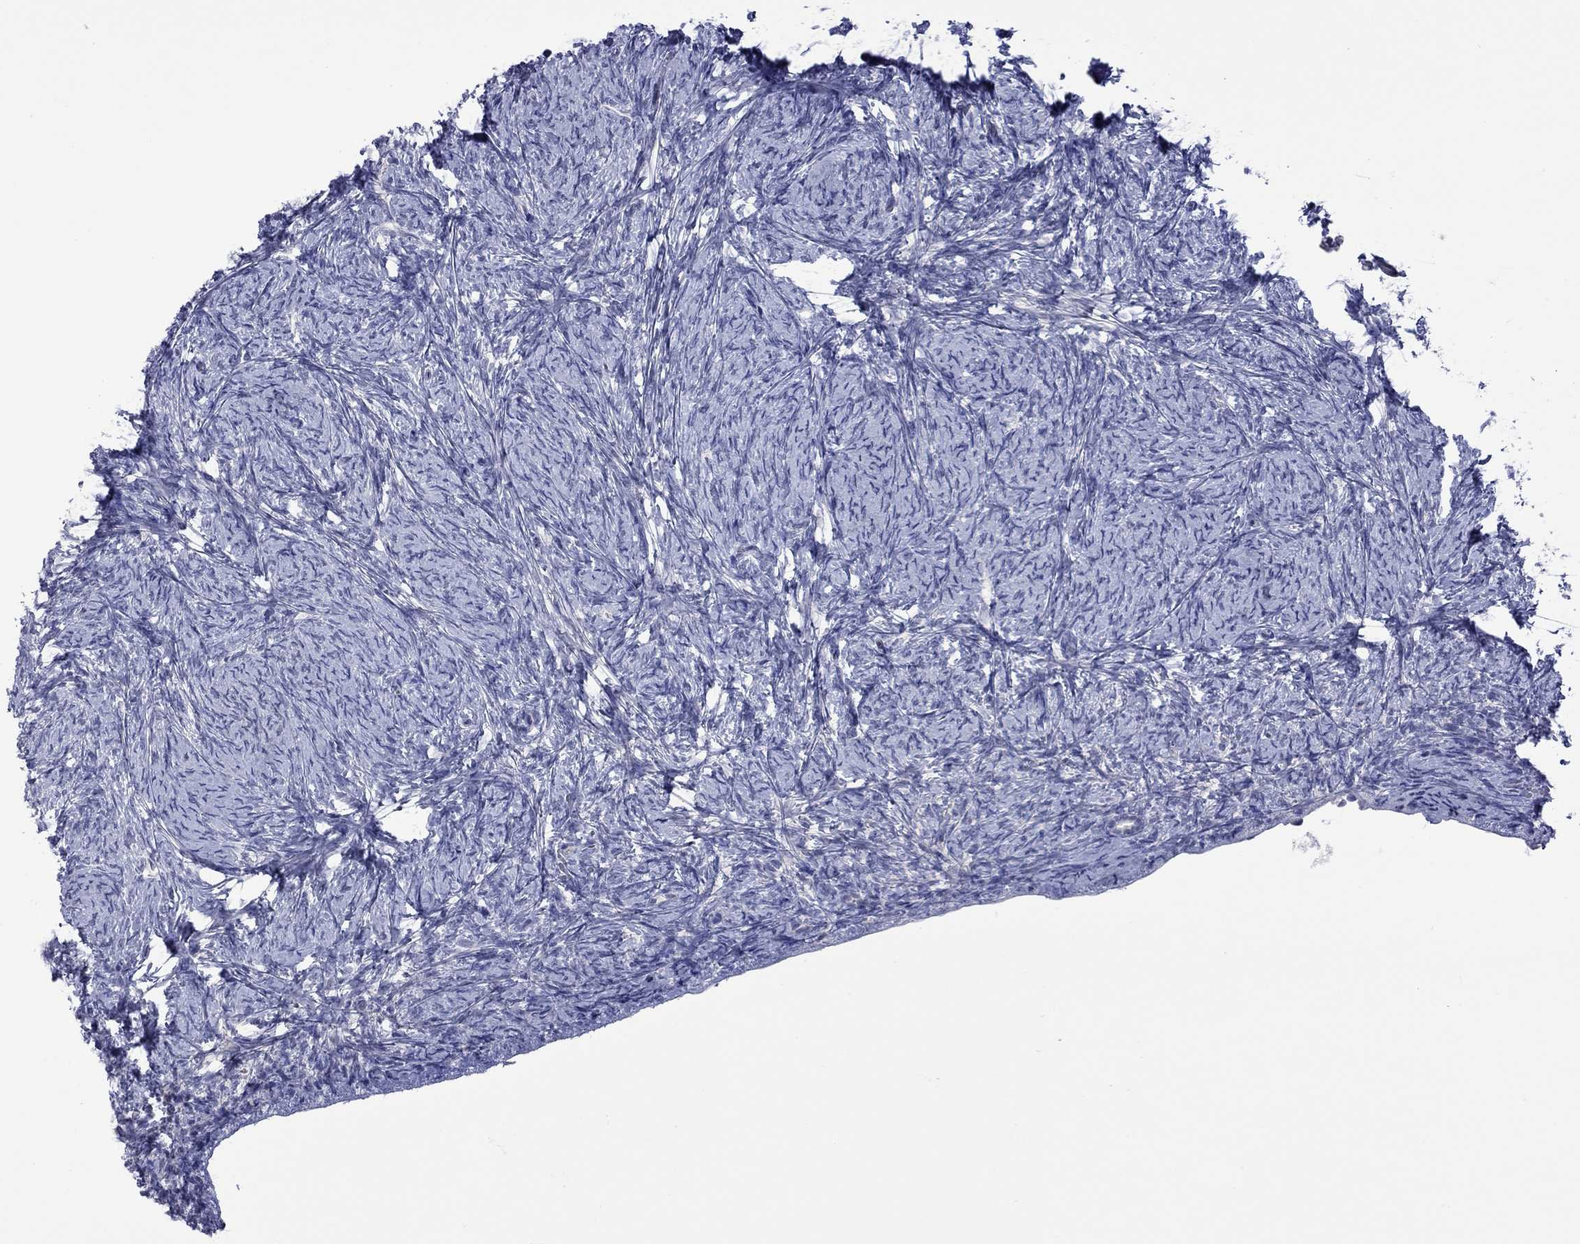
{"staining": {"intensity": "negative", "quantity": "none", "location": "none"}, "tissue": "ovary", "cell_type": "Follicle cells", "image_type": "normal", "snomed": [{"axis": "morphology", "description": "Normal tissue, NOS"}, {"axis": "topography", "description": "Ovary"}], "caption": "This image is of unremarkable ovary stained with IHC to label a protein in brown with the nuclei are counter-stained blue. There is no positivity in follicle cells. Brightfield microscopy of IHC stained with DAB (3,3'-diaminobenzidine) (brown) and hematoxylin (blue), captured at high magnification.", "gene": "CTNNBIP1", "patient": {"sex": "female", "age": 34}}